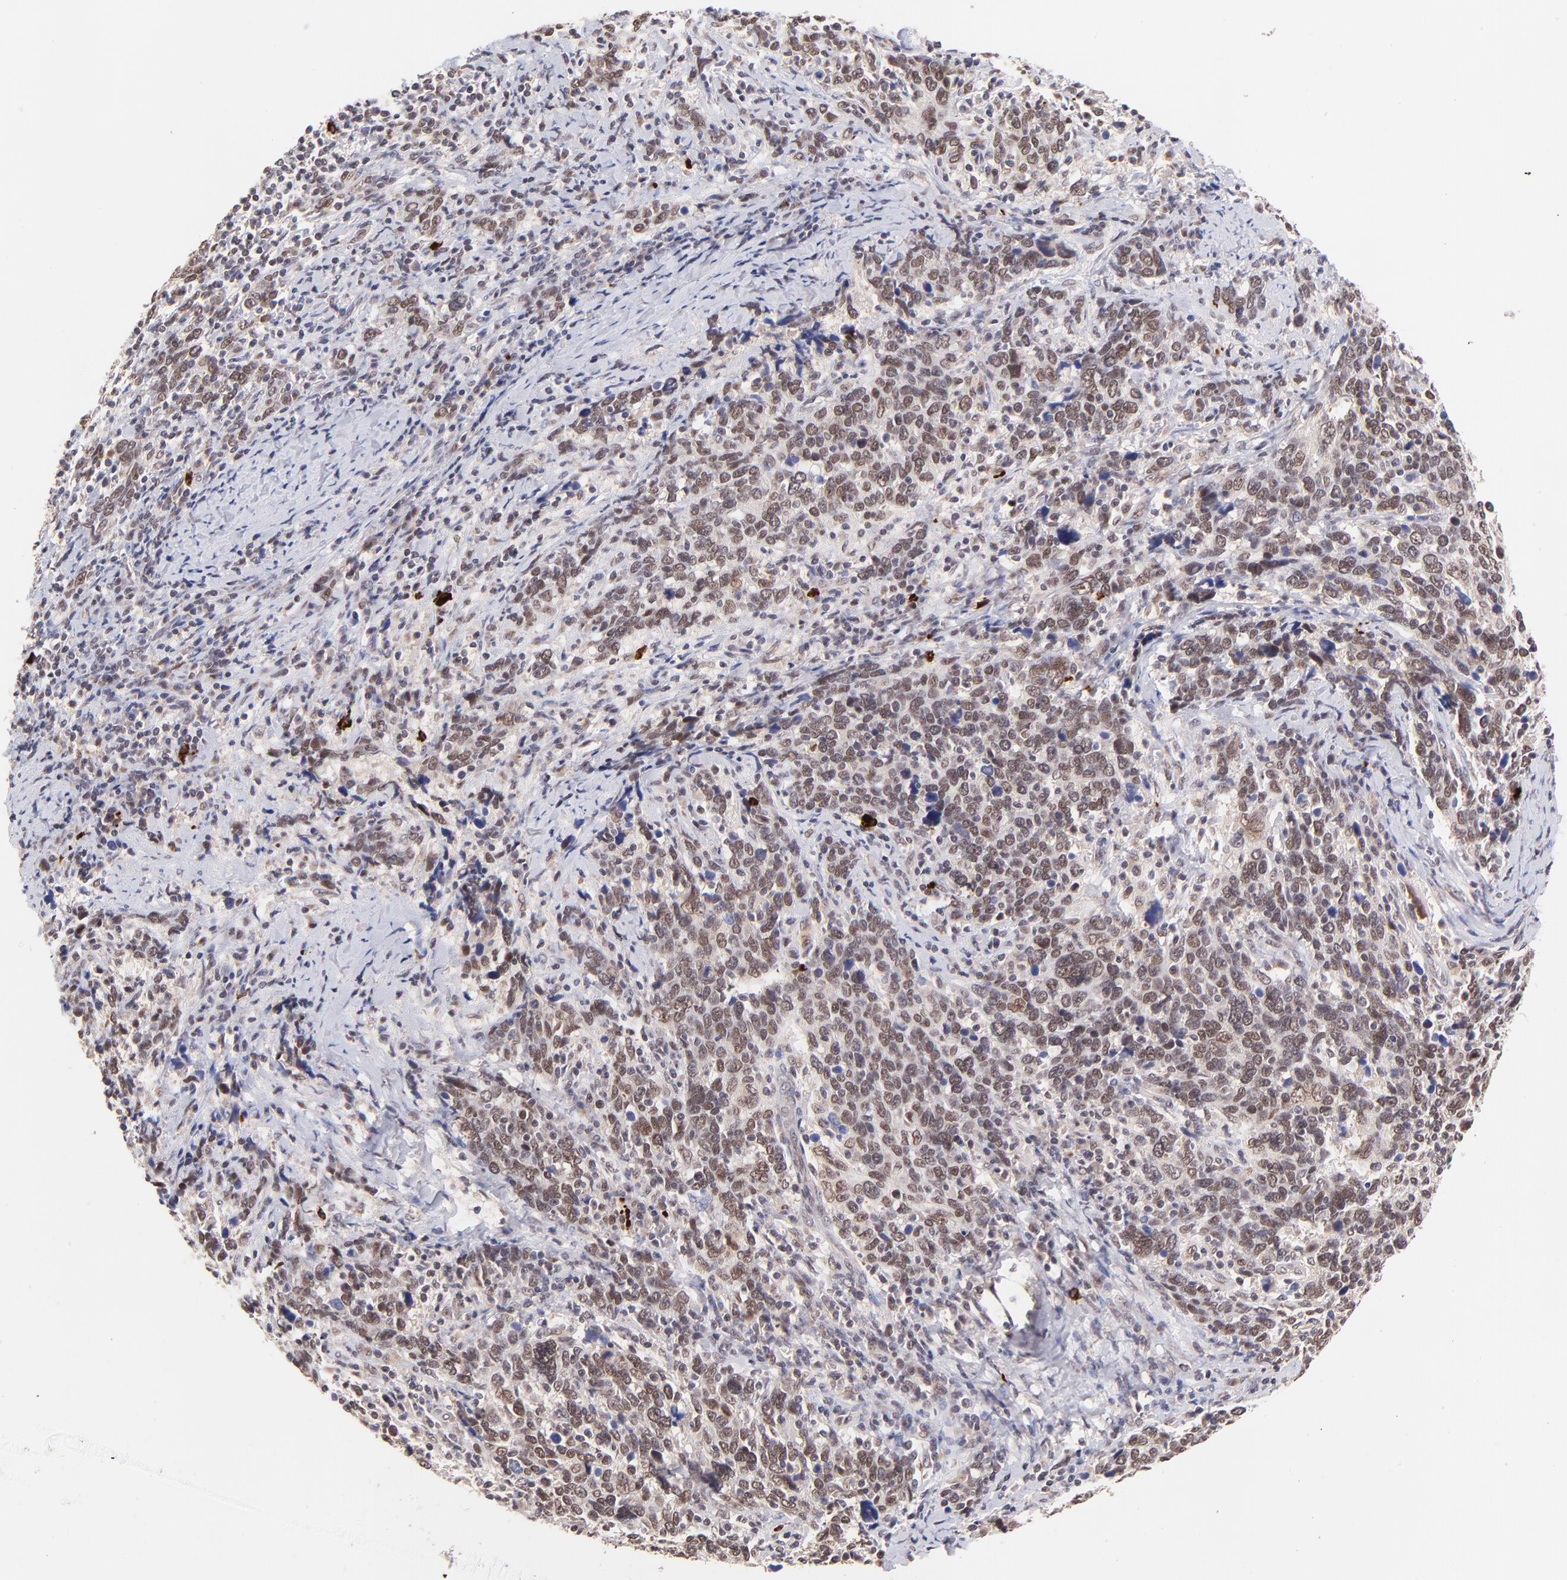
{"staining": {"intensity": "weak", "quantity": ">75%", "location": "nuclear"}, "tissue": "cervical cancer", "cell_type": "Tumor cells", "image_type": "cancer", "snomed": [{"axis": "morphology", "description": "Squamous cell carcinoma, NOS"}, {"axis": "topography", "description": "Cervix"}], "caption": "This is an image of immunohistochemistry (IHC) staining of cervical squamous cell carcinoma, which shows weak staining in the nuclear of tumor cells.", "gene": "MED12", "patient": {"sex": "female", "age": 41}}